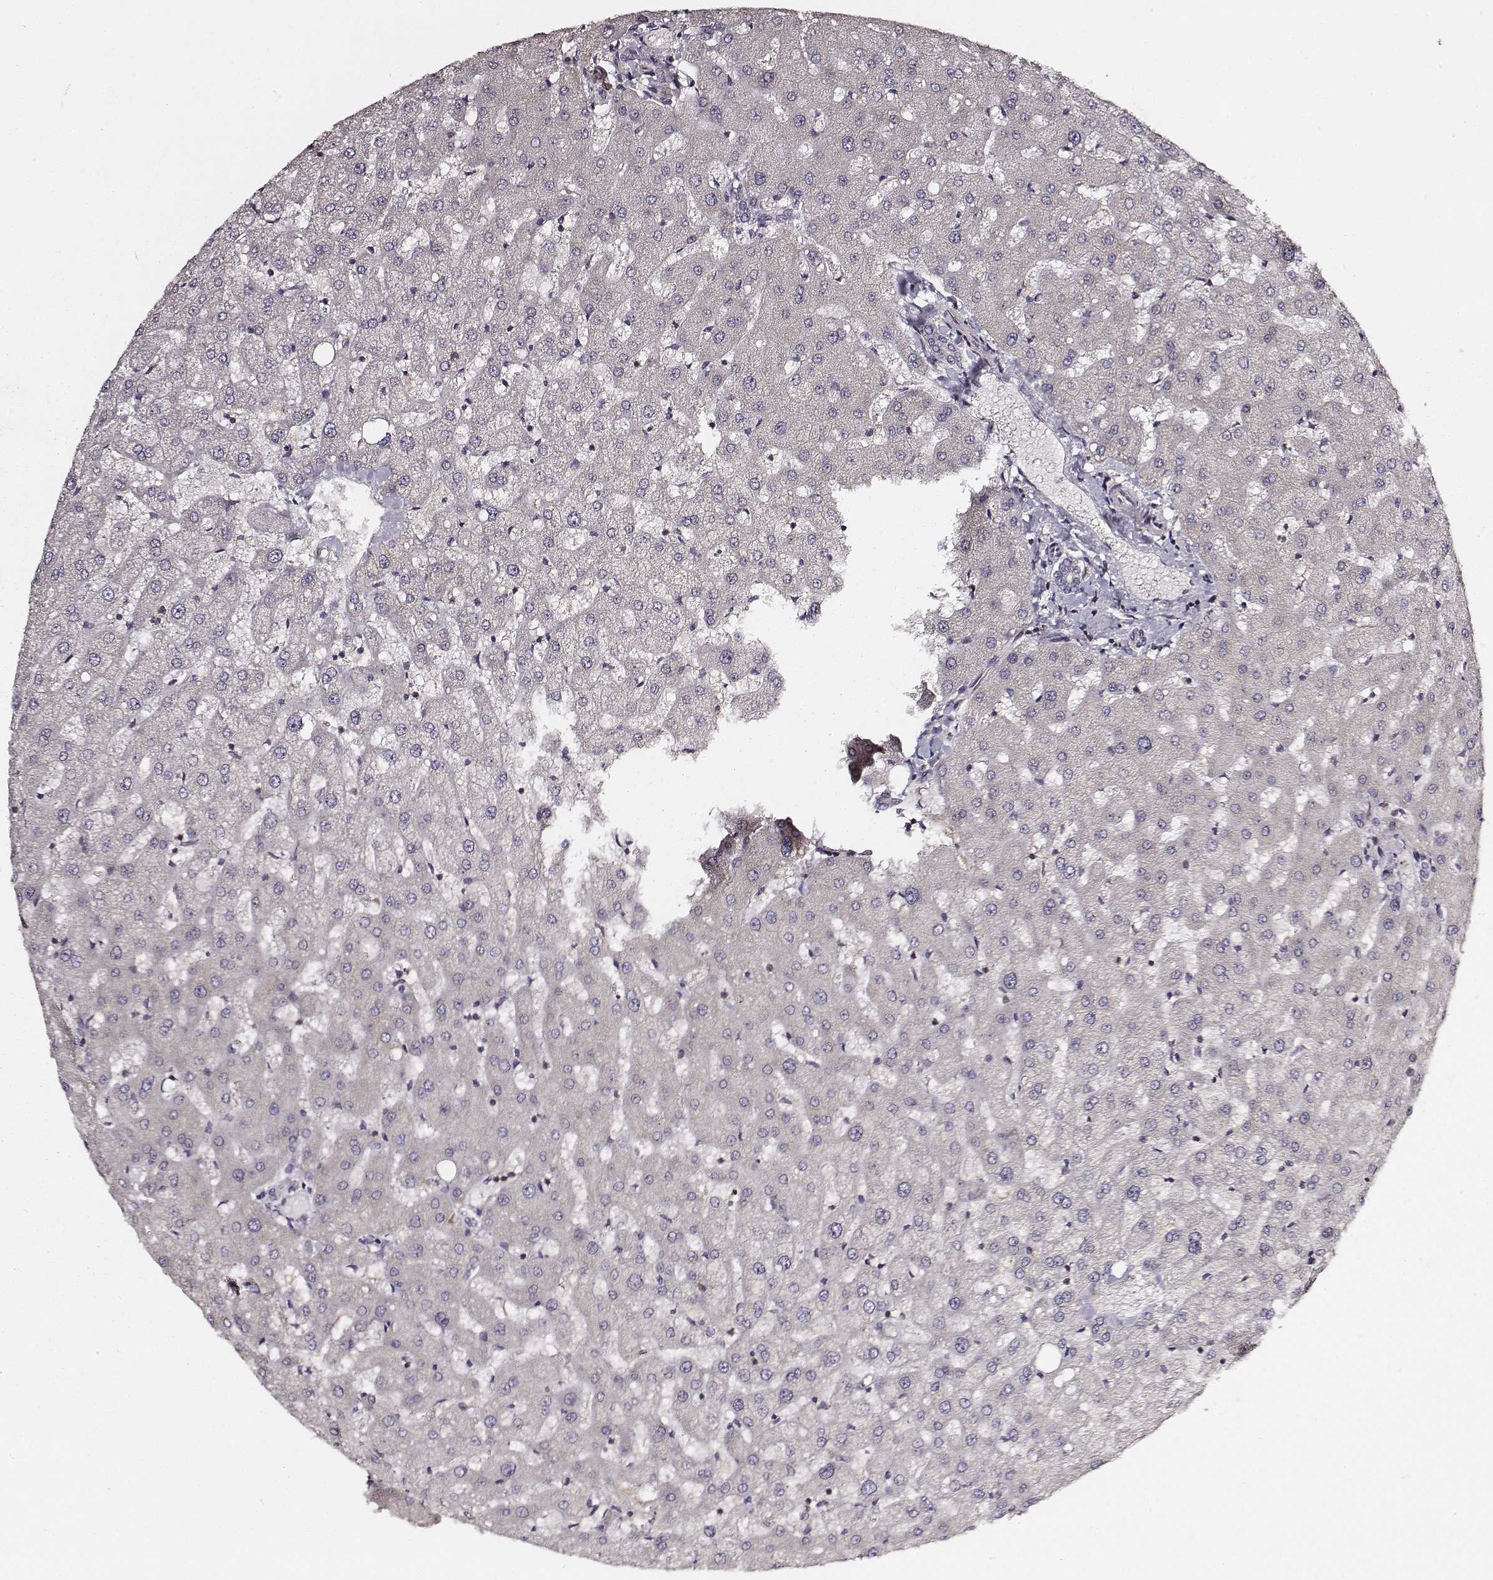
{"staining": {"intensity": "negative", "quantity": "none", "location": "none"}, "tissue": "liver", "cell_type": "Cholangiocytes", "image_type": "normal", "snomed": [{"axis": "morphology", "description": "Normal tissue, NOS"}, {"axis": "topography", "description": "Liver"}], "caption": "Cholangiocytes are negative for protein expression in normal human liver. The staining was performed using DAB to visualize the protein expression in brown, while the nuclei were stained in blue with hematoxylin (Magnification: 20x).", "gene": "CARS1", "patient": {"sex": "female", "age": 50}}